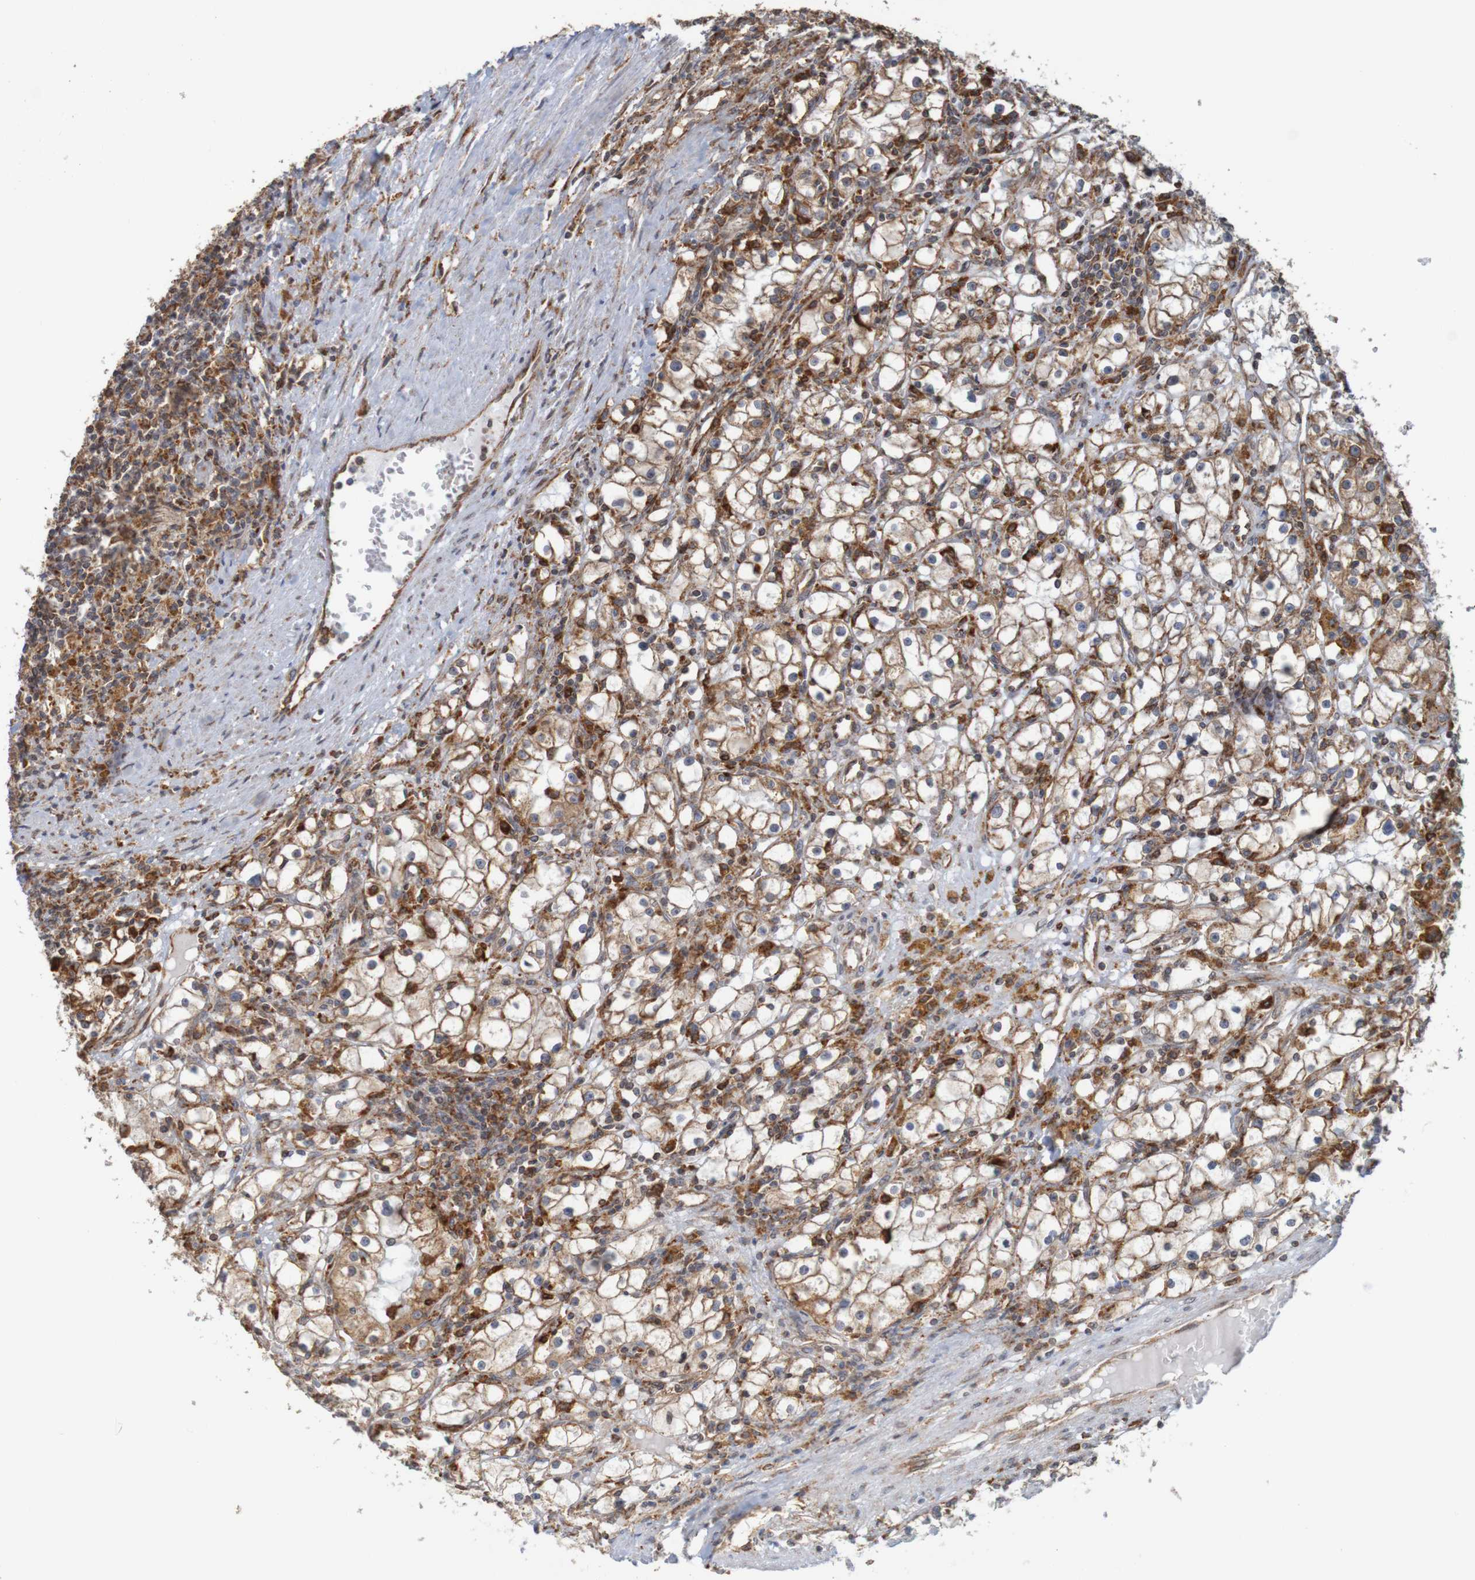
{"staining": {"intensity": "weak", "quantity": "25%-75%", "location": "cytoplasmic/membranous"}, "tissue": "renal cancer", "cell_type": "Tumor cells", "image_type": "cancer", "snomed": [{"axis": "morphology", "description": "Adenocarcinoma, NOS"}, {"axis": "topography", "description": "Kidney"}], "caption": "The image displays a brown stain indicating the presence of a protein in the cytoplasmic/membranous of tumor cells in renal cancer (adenocarcinoma). (IHC, brightfield microscopy, high magnification).", "gene": "PDIA3", "patient": {"sex": "male", "age": 56}}